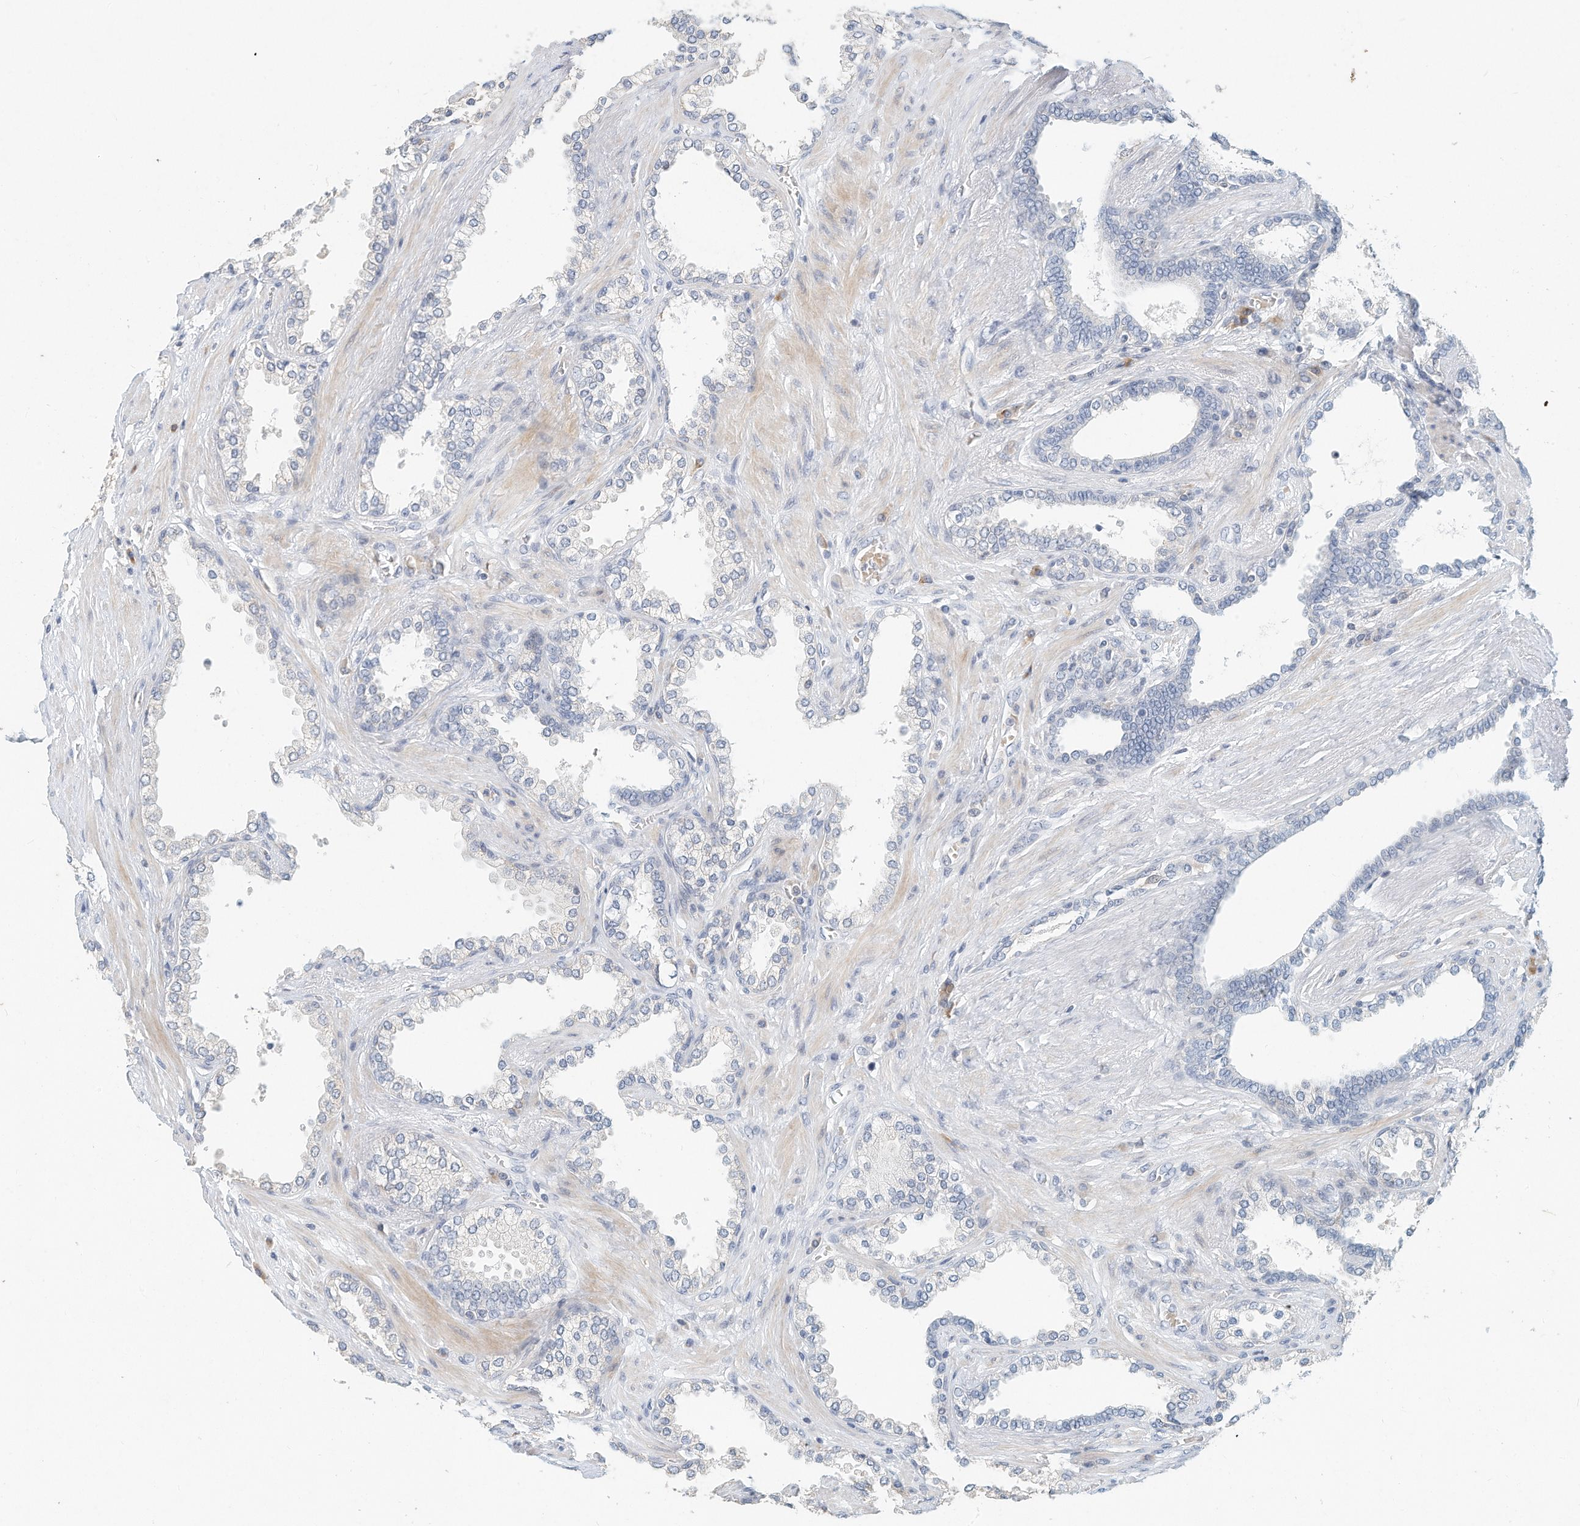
{"staining": {"intensity": "negative", "quantity": "none", "location": "none"}, "tissue": "prostate cancer", "cell_type": "Tumor cells", "image_type": "cancer", "snomed": [{"axis": "morphology", "description": "Adenocarcinoma, High grade"}, {"axis": "topography", "description": "Prostate"}], "caption": "DAB (3,3'-diaminobenzidine) immunohistochemical staining of prostate cancer (adenocarcinoma (high-grade)) reveals no significant positivity in tumor cells. Nuclei are stained in blue.", "gene": "MICAL1", "patient": {"sex": "male", "age": 61}}